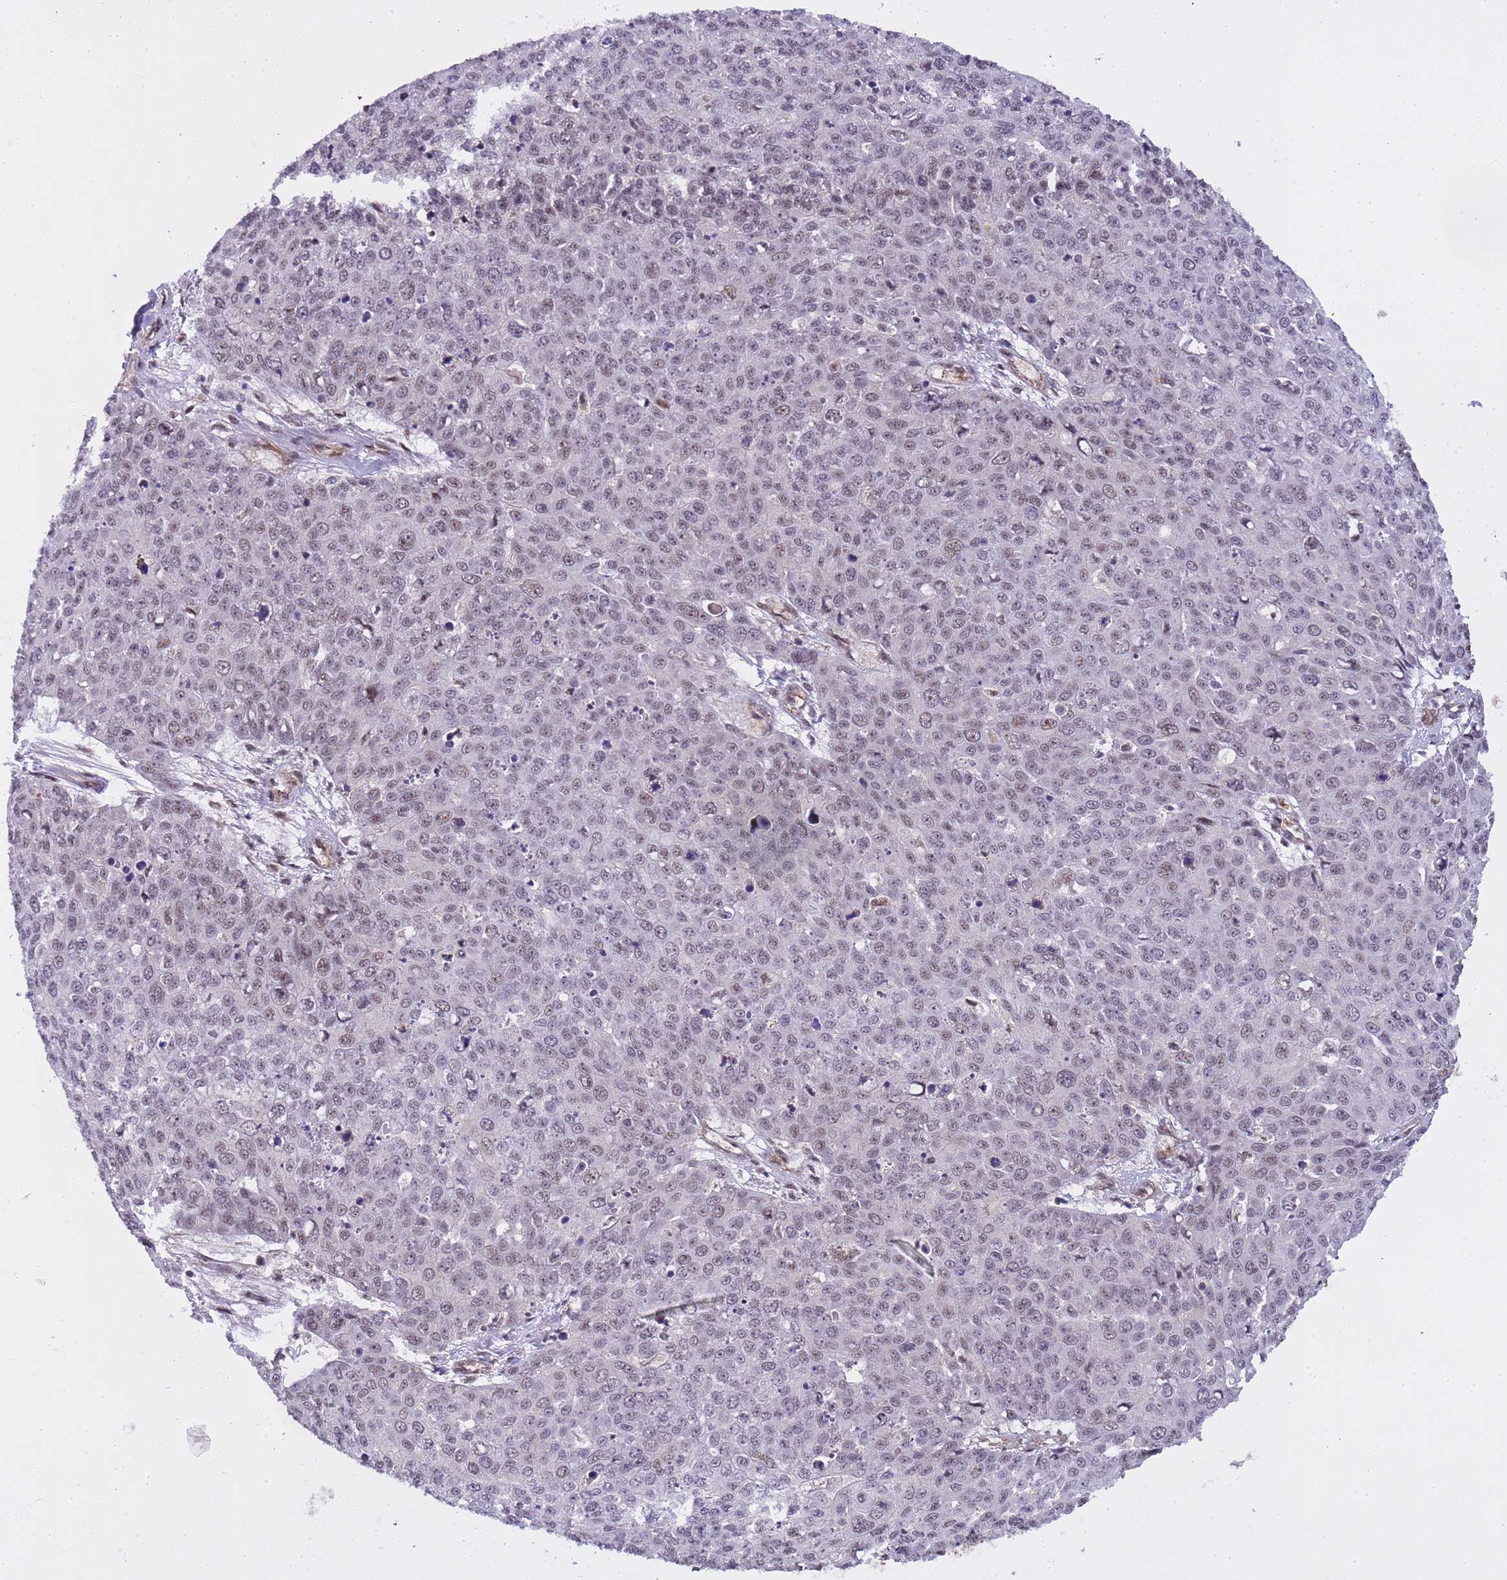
{"staining": {"intensity": "weak", "quantity": "<25%", "location": "nuclear"}, "tissue": "skin cancer", "cell_type": "Tumor cells", "image_type": "cancer", "snomed": [{"axis": "morphology", "description": "Squamous cell carcinoma, NOS"}, {"axis": "topography", "description": "Skin"}], "caption": "There is no significant staining in tumor cells of skin cancer (squamous cell carcinoma). Nuclei are stained in blue.", "gene": "EMC2", "patient": {"sex": "male", "age": 71}}